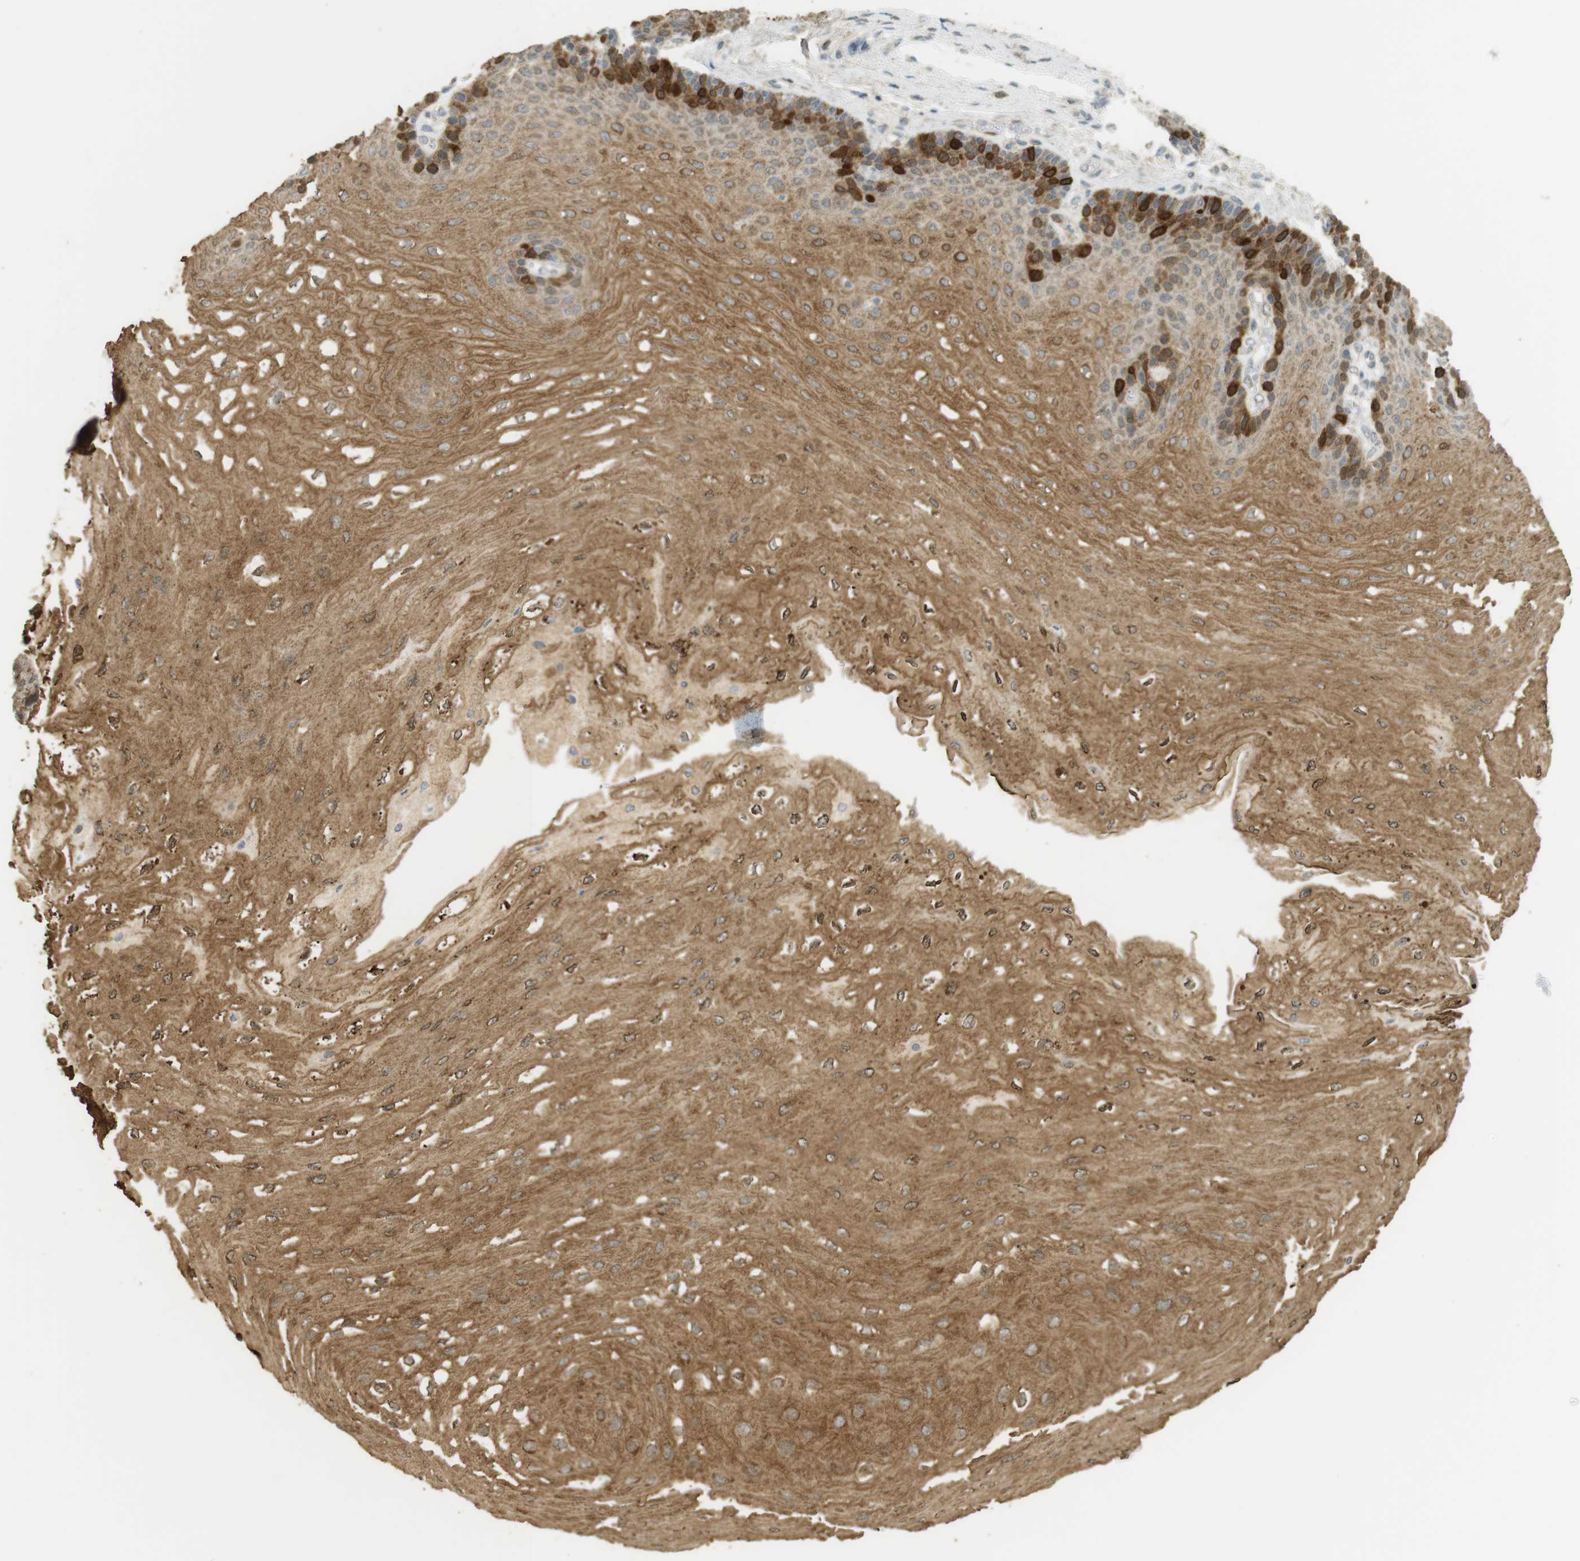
{"staining": {"intensity": "strong", "quantity": "<25%", "location": "cytoplasmic/membranous"}, "tissue": "esophagus", "cell_type": "Squamous epithelial cells", "image_type": "normal", "snomed": [{"axis": "morphology", "description": "Normal tissue, NOS"}, {"axis": "topography", "description": "Esophagus"}], "caption": "Unremarkable esophagus shows strong cytoplasmic/membranous positivity in approximately <25% of squamous epithelial cells, visualized by immunohistochemistry. Nuclei are stained in blue.", "gene": "TTK", "patient": {"sex": "female", "age": 72}}